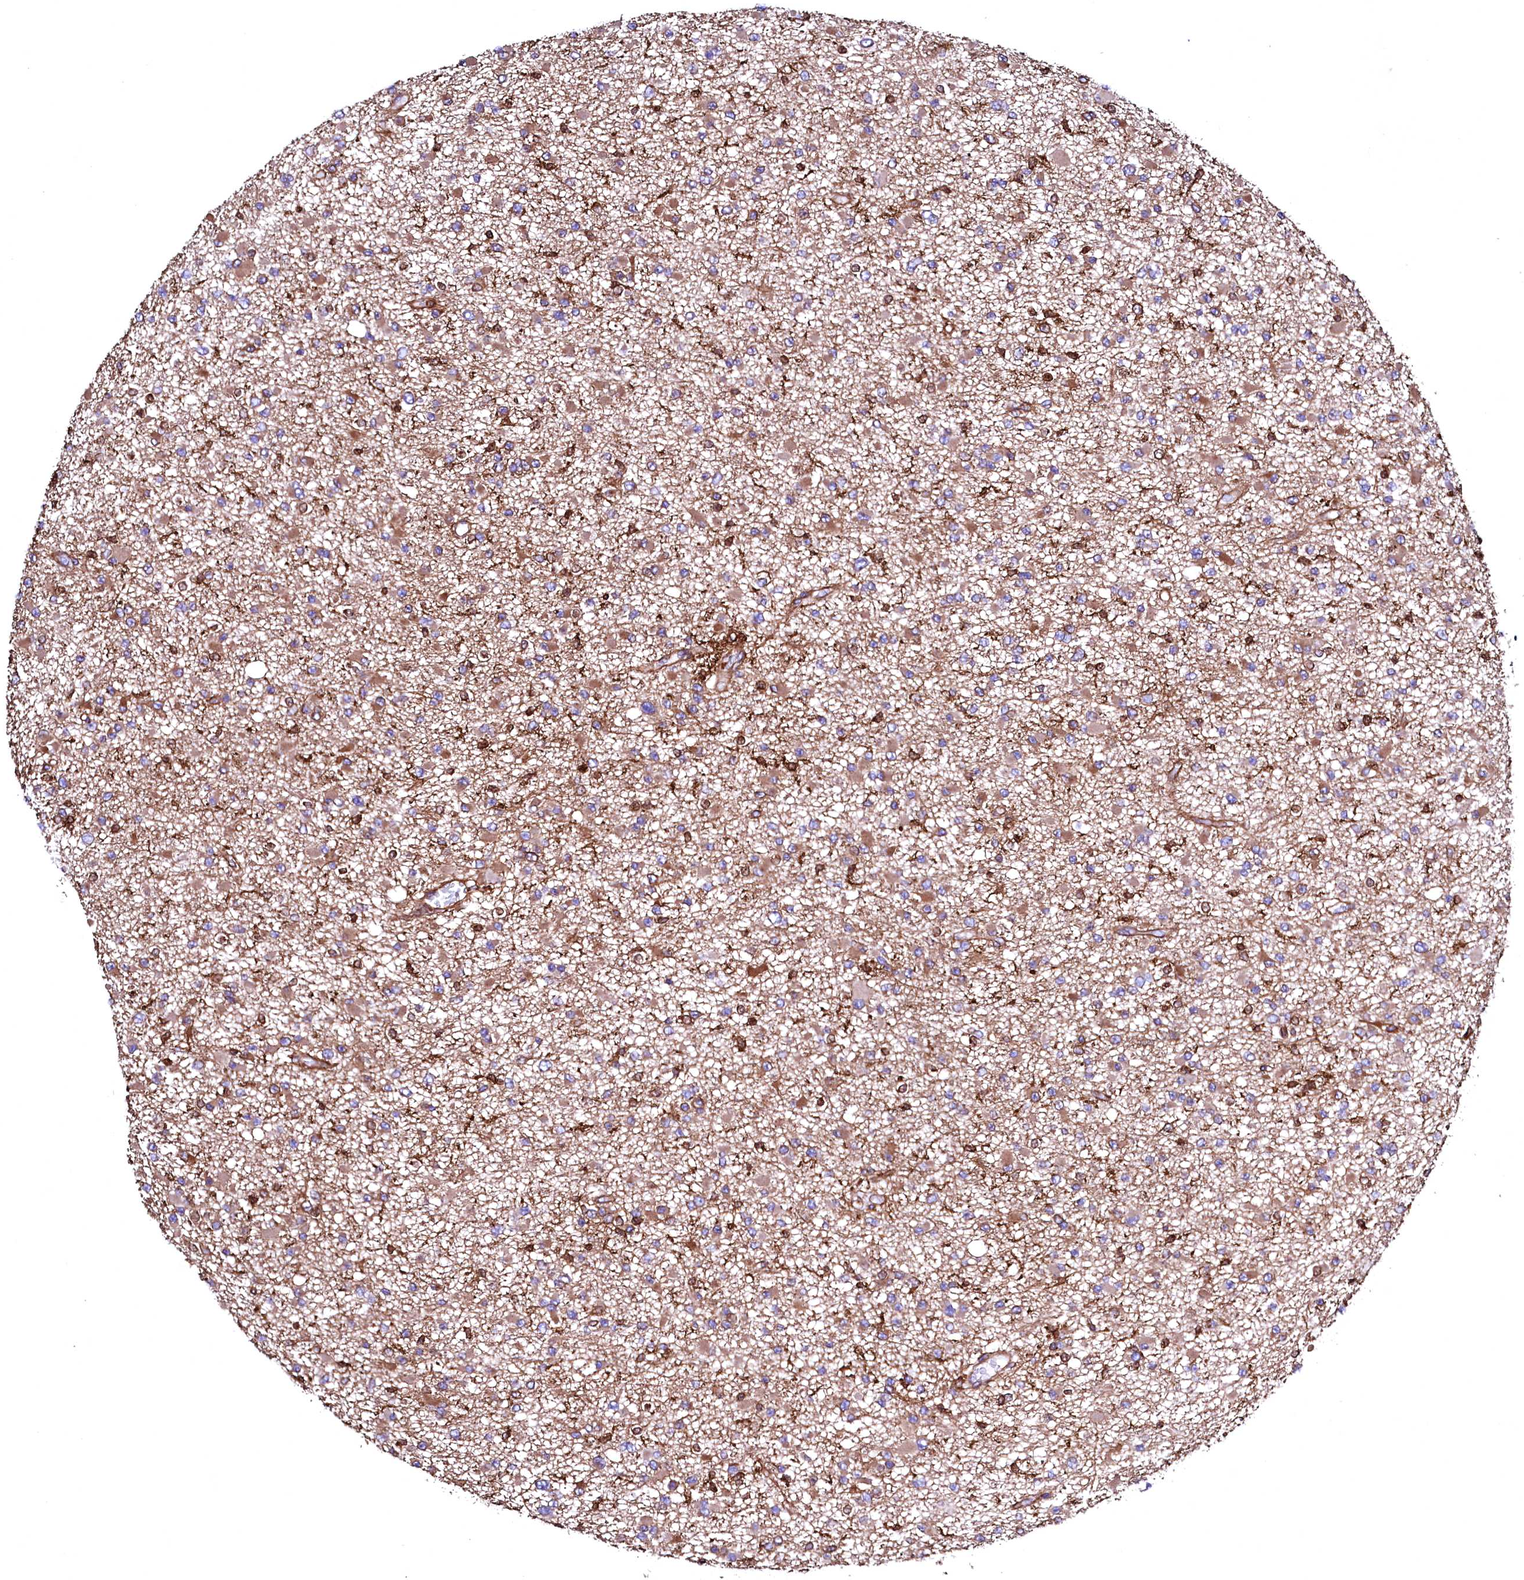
{"staining": {"intensity": "moderate", "quantity": ">75%", "location": "cytoplasmic/membranous"}, "tissue": "glioma", "cell_type": "Tumor cells", "image_type": "cancer", "snomed": [{"axis": "morphology", "description": "Glioma, malignant, Low grade"}, {"axis": "topography", "description": "Brain"}], "caption": "Immunohistochemical staining of human low-grade glioma (malignant) exhibits medium levels of moderate cytoplasmic/membranous expression in about >75% of tumor cells. Using DAB (brown) and hematoxylin (blue) stains, captured at high magnification using brightfield microscopy.", "gene": "STAMBPL1", "patient": {"sex": "female", "age": 22}}